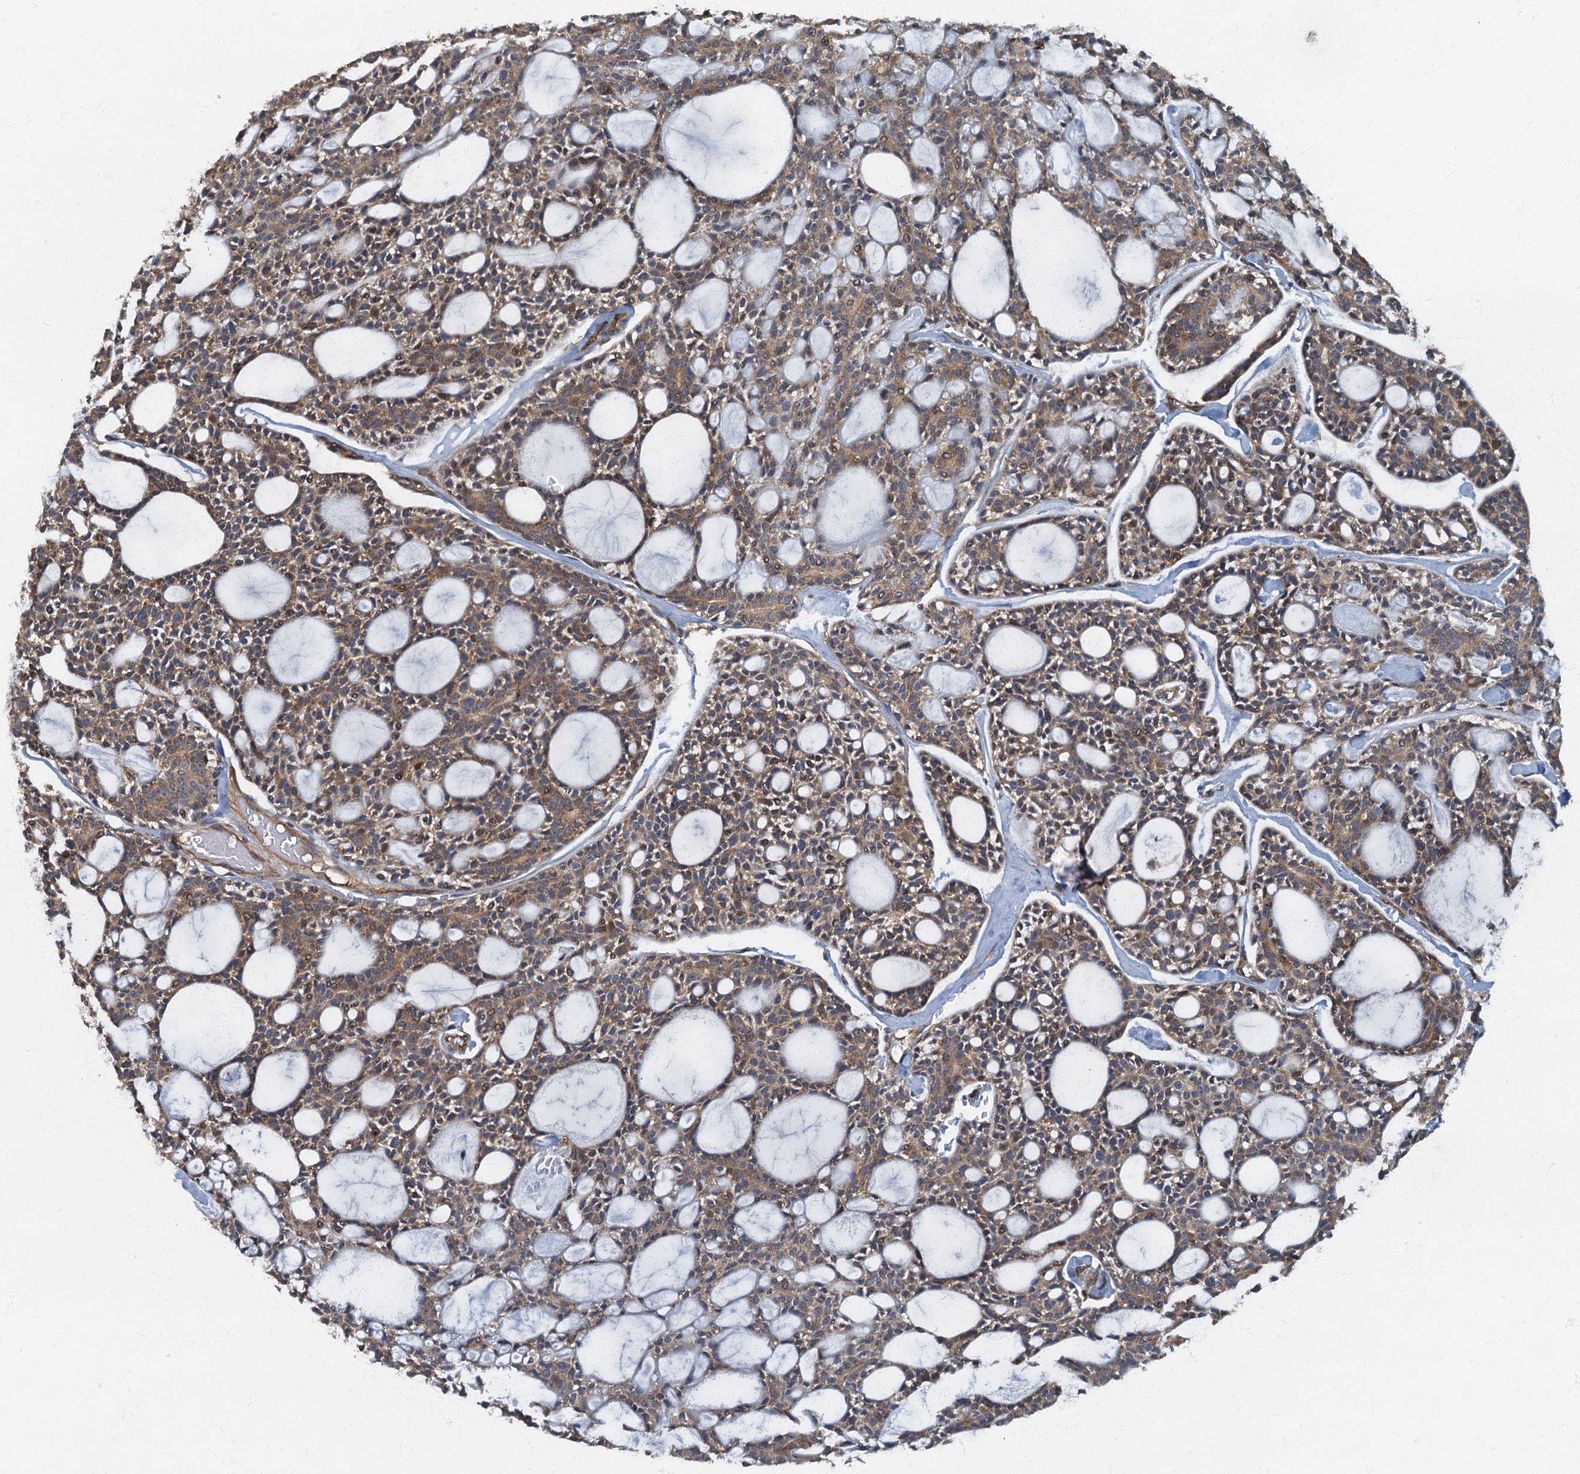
{"staining": {"intensity": "moderate", "quantity": ">75%", "location": "cytoplasmic/membranous"}, "tissue": "head and neck cancer", "cell_type": "Tumor cells", "image_type": "cancer", "snomed": [{"axis": "morphology", "description": "Adenocarcinoma, NOS"}, {"axis": "topography", "description": "Salivary gland"}, {"axis": "topography", "description": "Head-Neck"}], "caption": "A histopathology image showing moderate cytoplasmic/membranous positivity in approximately >75% of tumor cells in adenocarcinoma (head and neck), as visualized by brown immunohistochemical staining.", "gene": "ARL11", "patient": {"sex": "male", "age": 55}}